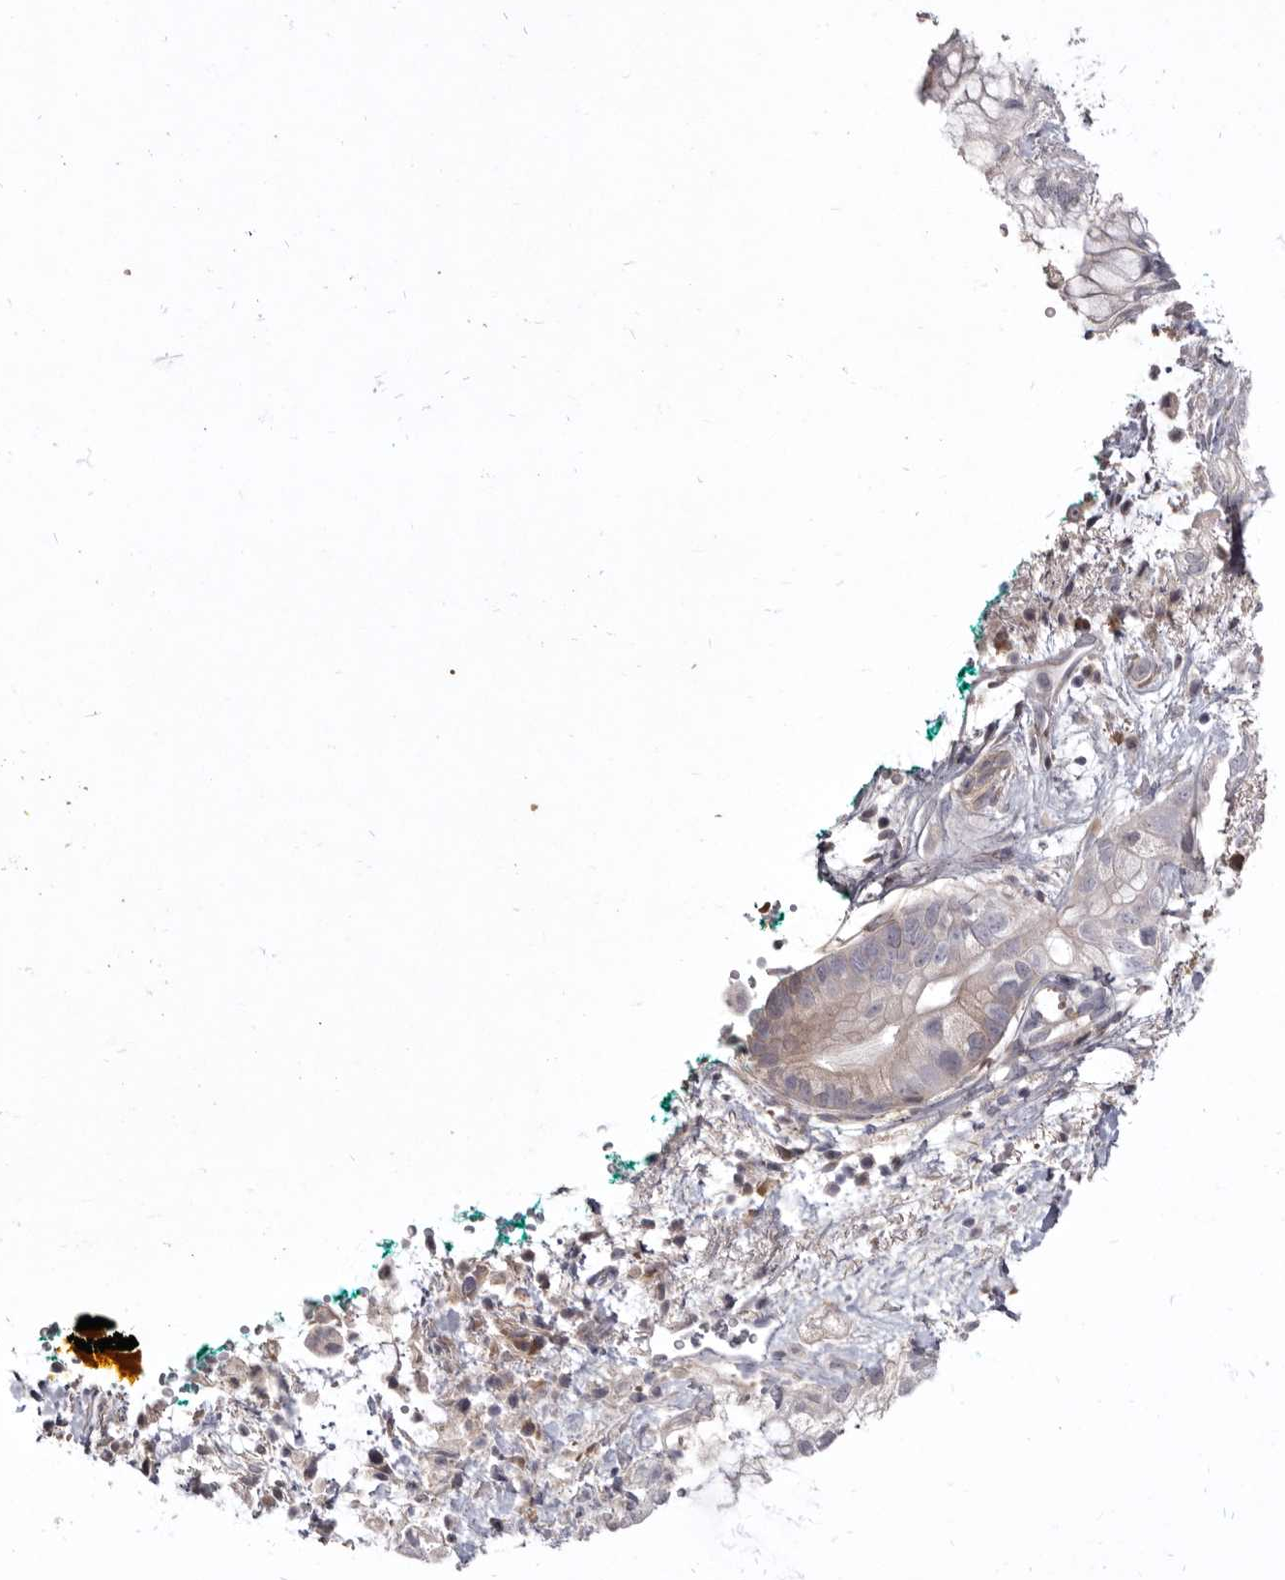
{"staining": {"intensity": "negative", "quantity": "none", "location": "none"}, "tissue": "pancreatic cancer", "cell_type": "Tumor cells", "image_type": "cancer", "snomed": [{"axis": "morphology", "description": "Adenocarcinoma, NOS"}, {"axis": "topography", "description": "Pancreas"}], "caption": "Immunohistochemistry photomicrograph of neoplastic tissue: human pancreatic cancer stained with DAB (3,3'-diaminobenzidine) reveals no significant protein positivity in tumor cells.", "gene": "NENF", "patient": {"sex": "male", "age": 53}}